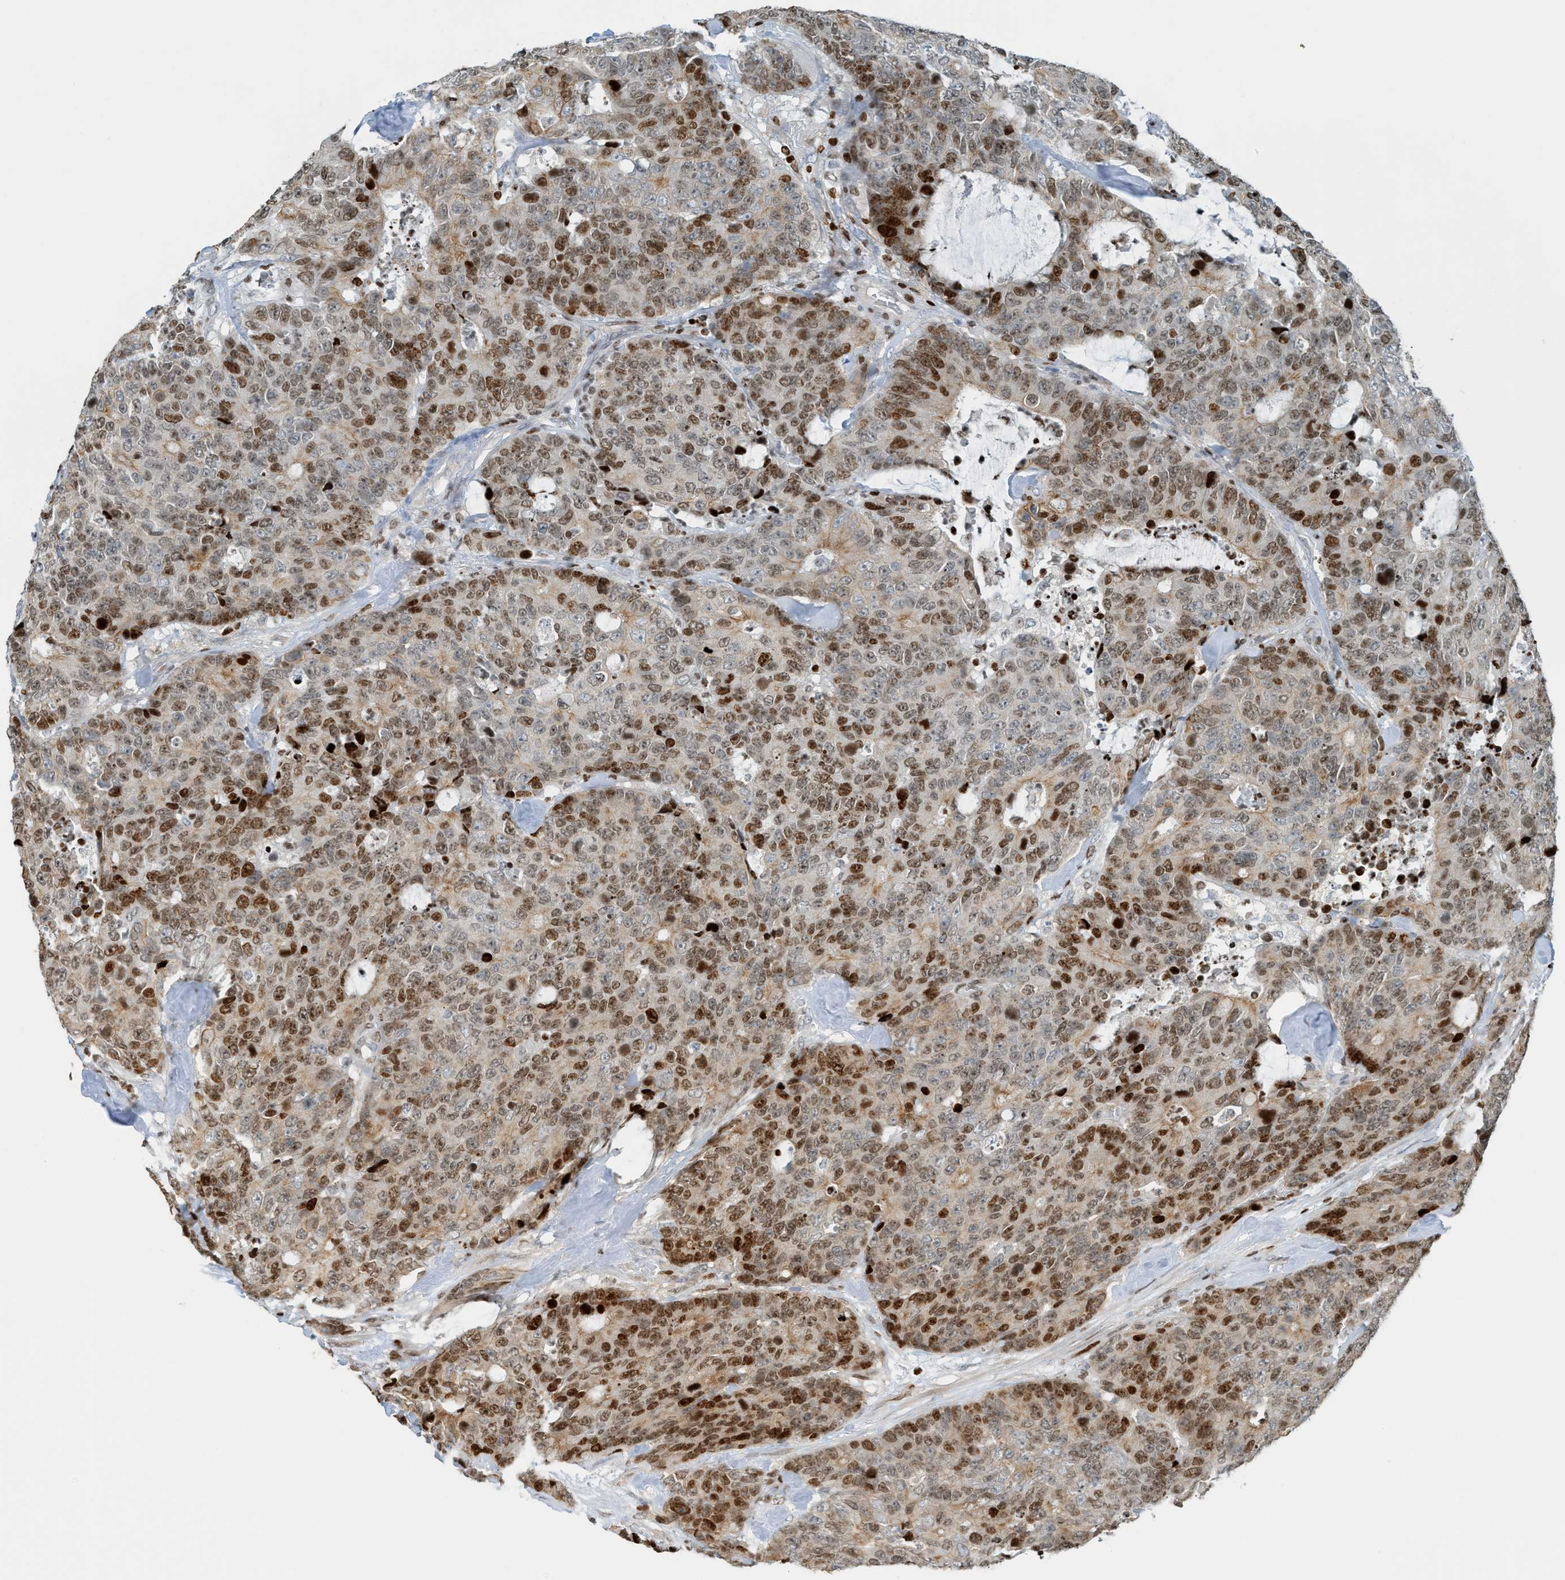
{"staining": {"intensity": "moderate", "quantity": "25%-75%", "location": "nuclear"}, "tissue": "colorectal cancer", "cell_type": "Tumor cells", "image_type": "cancer", "snomed": [{"axis": "morphology", "description": "Adenocarcinoma, NOS"}, {"axis": "topography", "description": "Colon"}], "caption": "Human colorectal cancer stained with a brown dye shows moderate nuclear positive expression in approximately 25%-75% of tumor cells.", "gene": "SH3D19", "patient": {"sex": "female", "age": 86}}